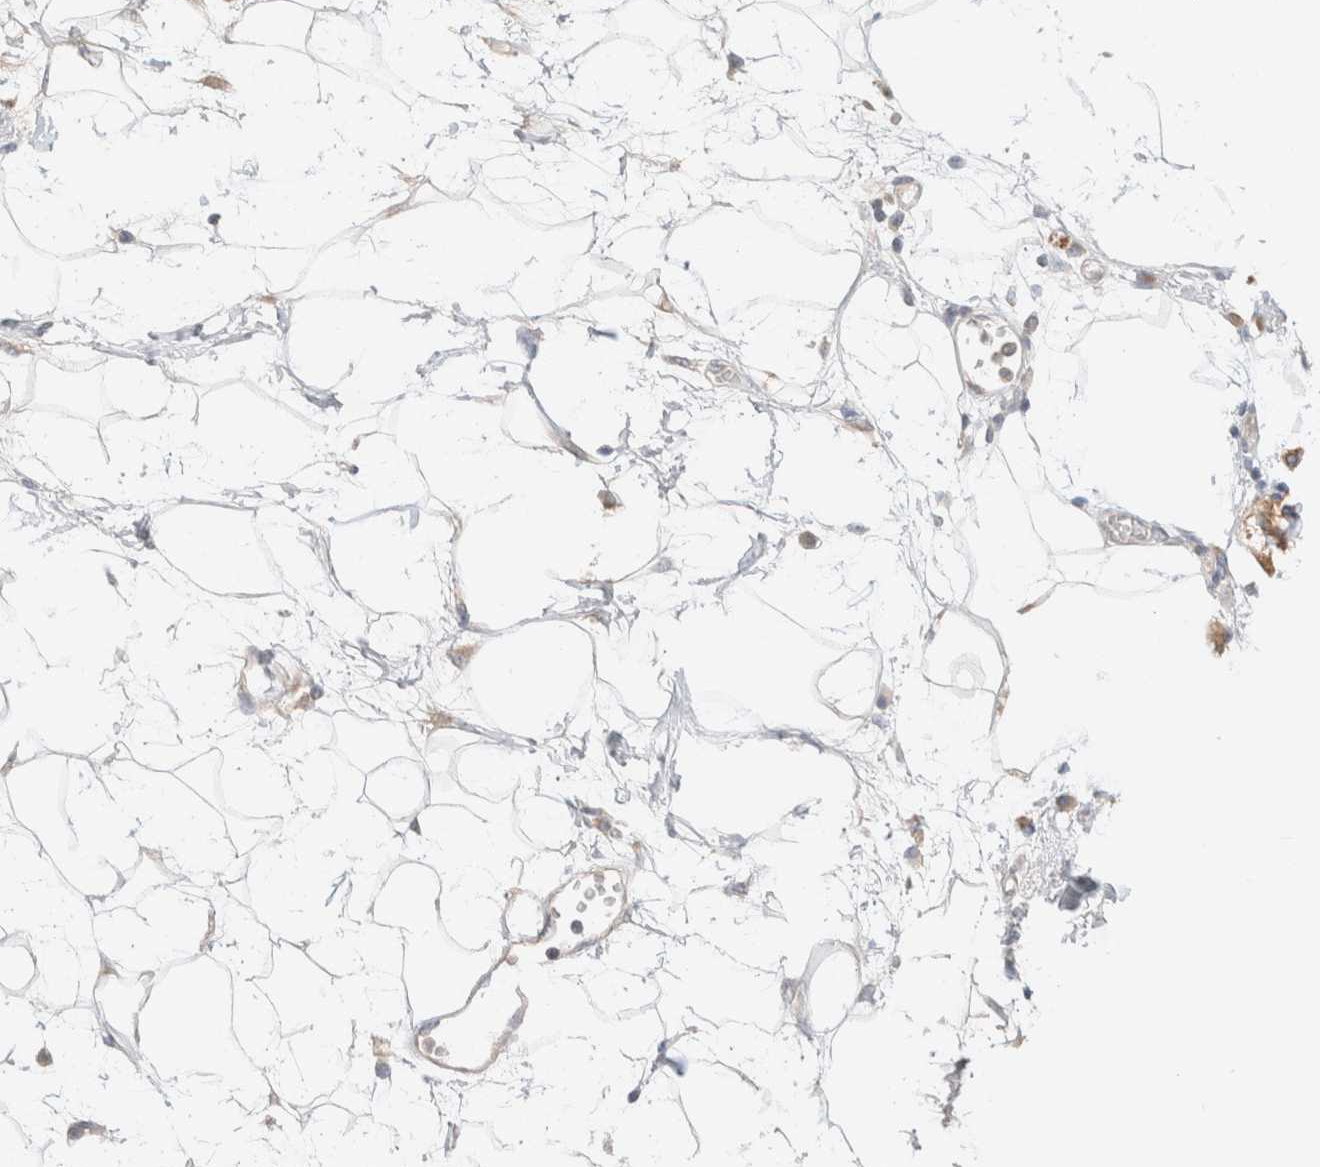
{"staining": {"intensity": "weak", "quantity": ">75%", "location": "cytoplasmic/membranous"}, "tissue": "adipose tissue", "cell_type": "Adipocytes", "image_type": "normal", "snomed": [{"axis": "morphology", "description": "Normal tissue, NOS"}, {"axis": "morphology", "description": "Adenocarcinoma, NOS"}, {"axis": "topography", "description": "Duodenum"}, {"axis": "topography", "description": "Peripheral nerve tissue"}], "caption": "The micrograph exhibits staining of benign adipose tissue, revealing weak cytoplasmic/membranous protein staining (brown color) within adipocytes. The staining was performed using DAB to visualize the protein expression in brown, while the nuclei were stained in blue with hematoxylin (Magnification: 20x).", "gene": "MARK3", "patient": {"sex": "female", "age": 60}}